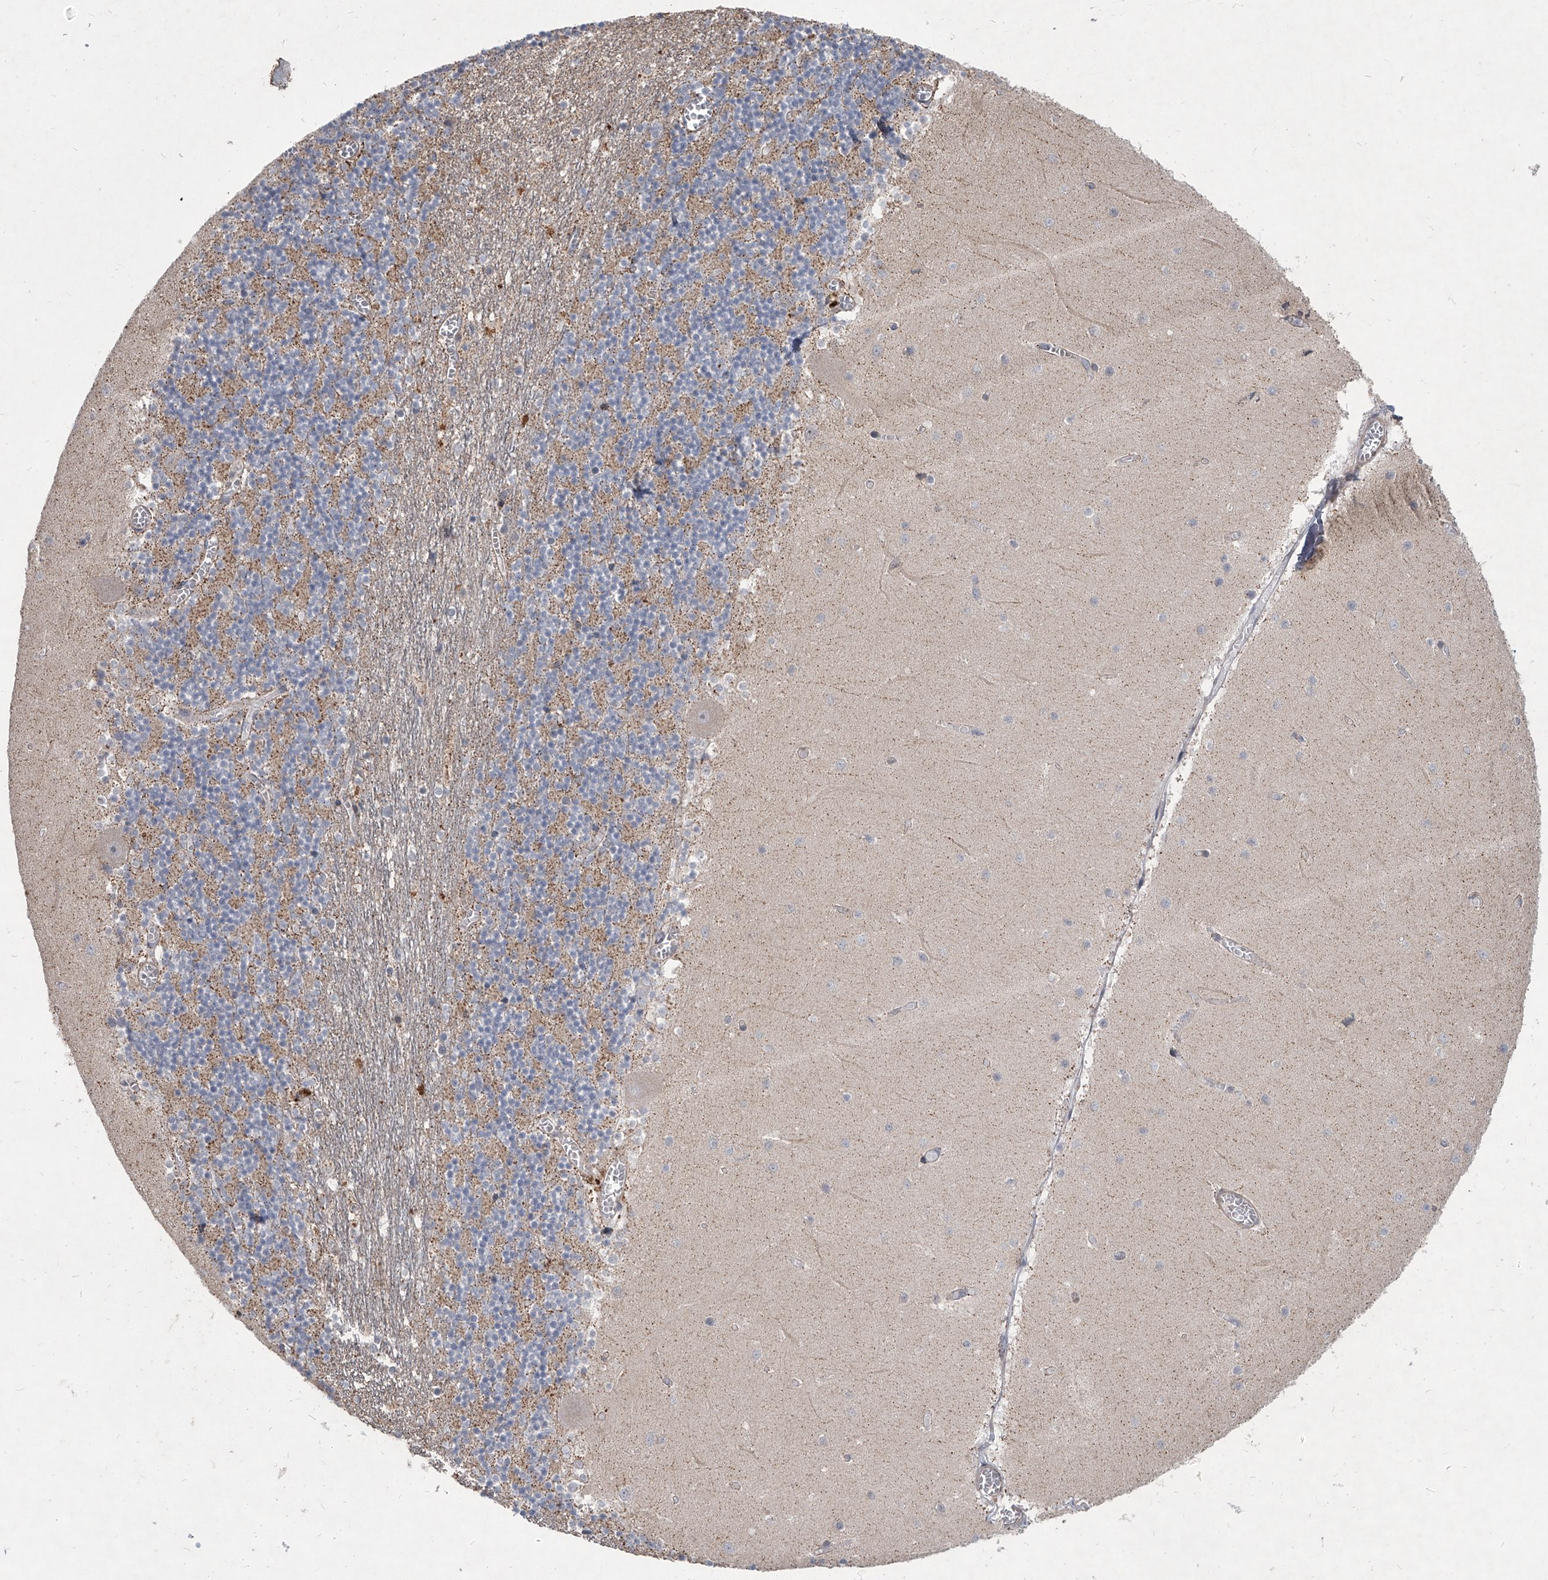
{"staining": {"intensity": "negative", "quantity": "none", "location": "none"}, "tissue": "cerebellum", "cell_type": "Cells in granular layer", "image_type": "normal", "snomed": [{"axis": "morphology", "description": "Normal tissue, NOS"}, {"axis": "topography", "description": "Cerebellum"}], "caption": "An immunohistochemistry (IHC) histopathology image of unremarkable cerebellum is shown. There is no staining in cells in granular layer of cerebellum. (Brightfield microscopy of DAB (3,3'-diaminobenzidine) immunohistochemistry (IHC) at high magnification).", "gene": "HEATR6", "patient": {"sex": "female", "age": 28}}